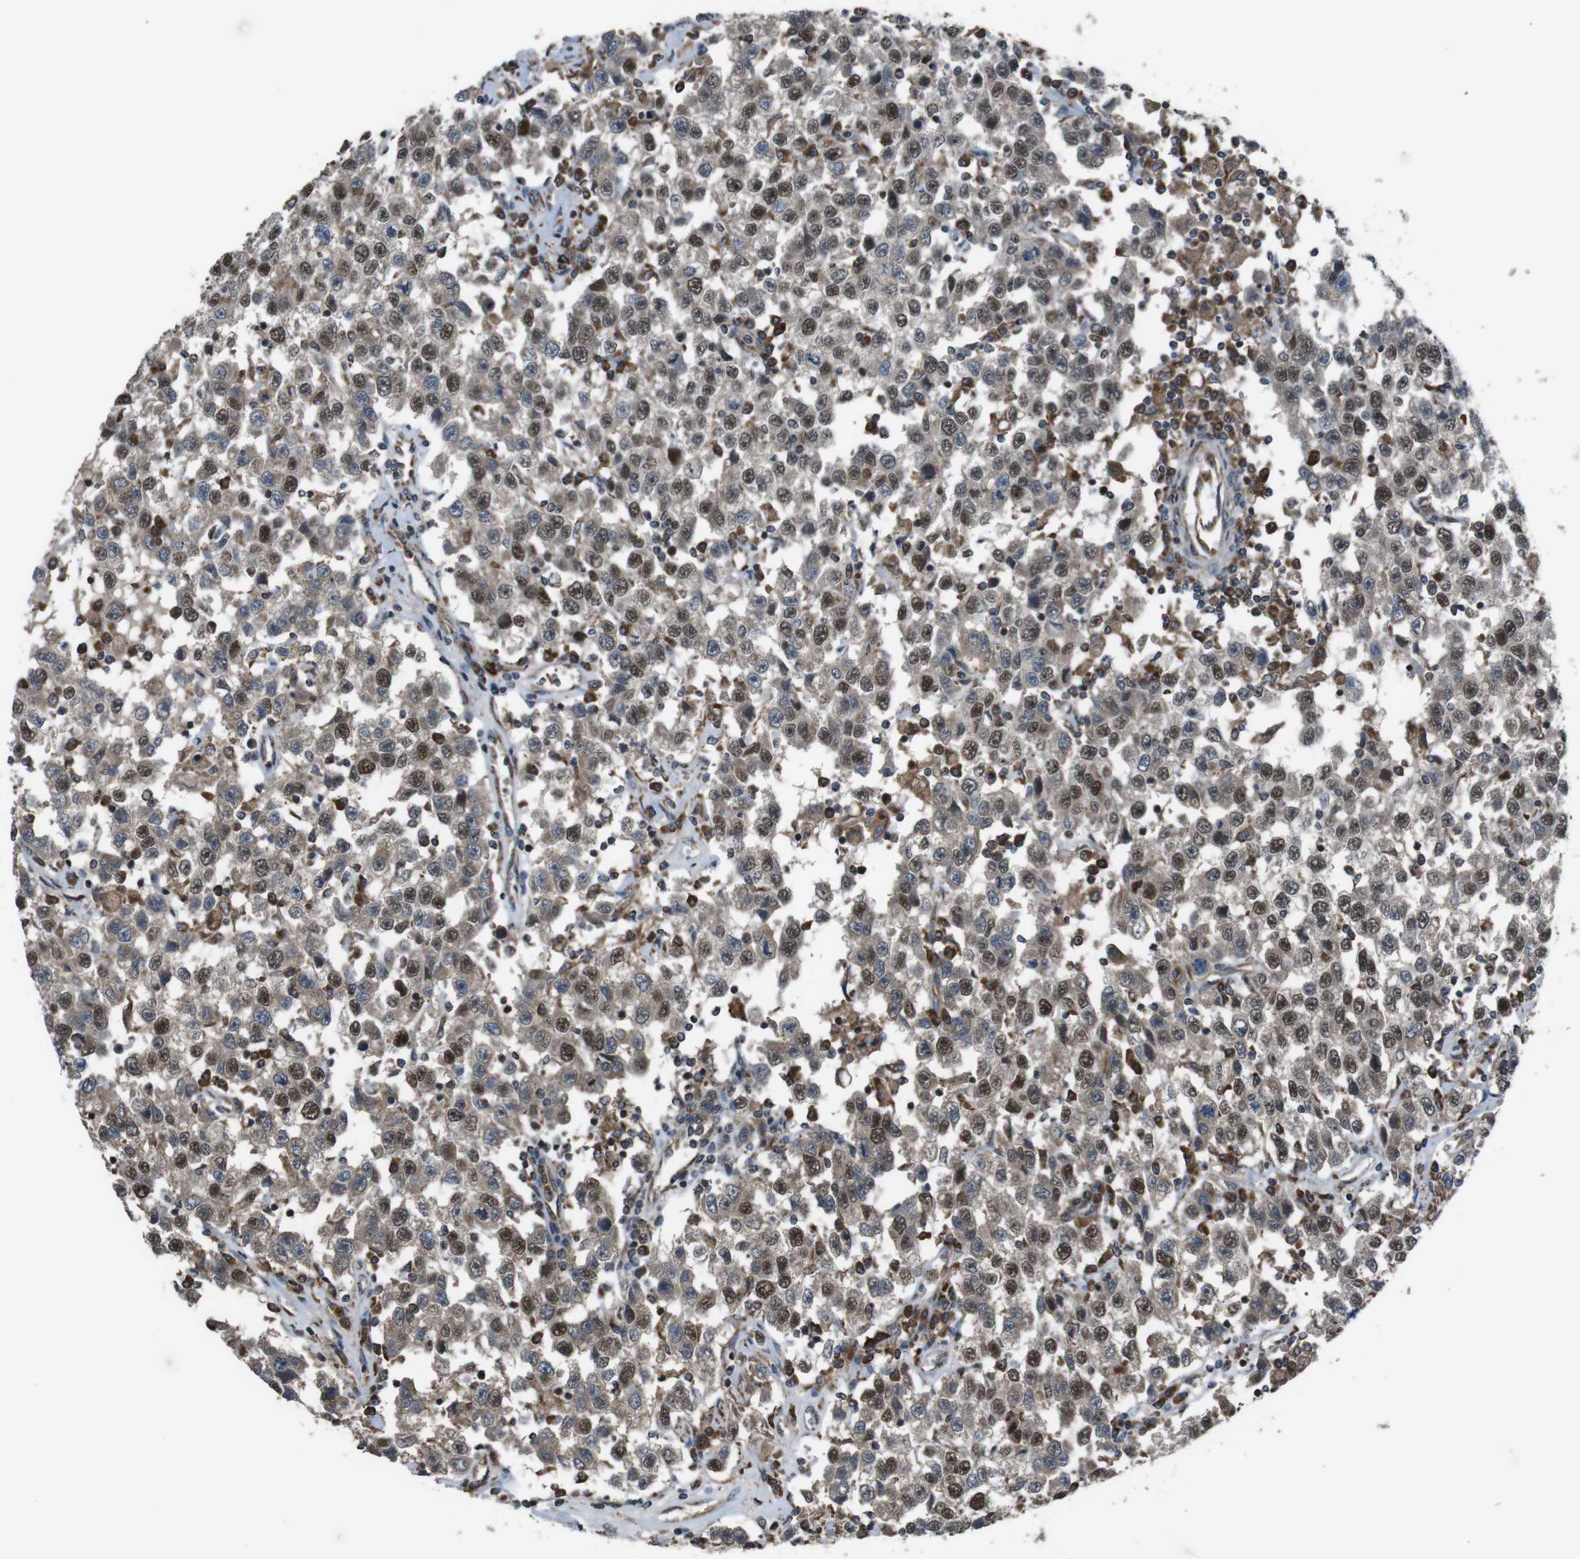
{"staining": {"intensity": "moderate", "quantity": ">75%", "location": "cytoplasmic/membranous,nuclear"}, "tissue": "testis cancer", "cell_type": "Tumor cells", "image_type": "cancer", "snomed": [{"axis": "morphology", "description": "Seminoma, NOS"}, {"axis": "topography", "description": "Testis"}], "caption": "Immunohistochemical staining of human testis seminoma shows moderate cytoplasmic/membranous and nuclear protein expression in about >75% of tumor cells.", "gene": "GIMAP8", "patient": {"sex": "male", "age": 41}}